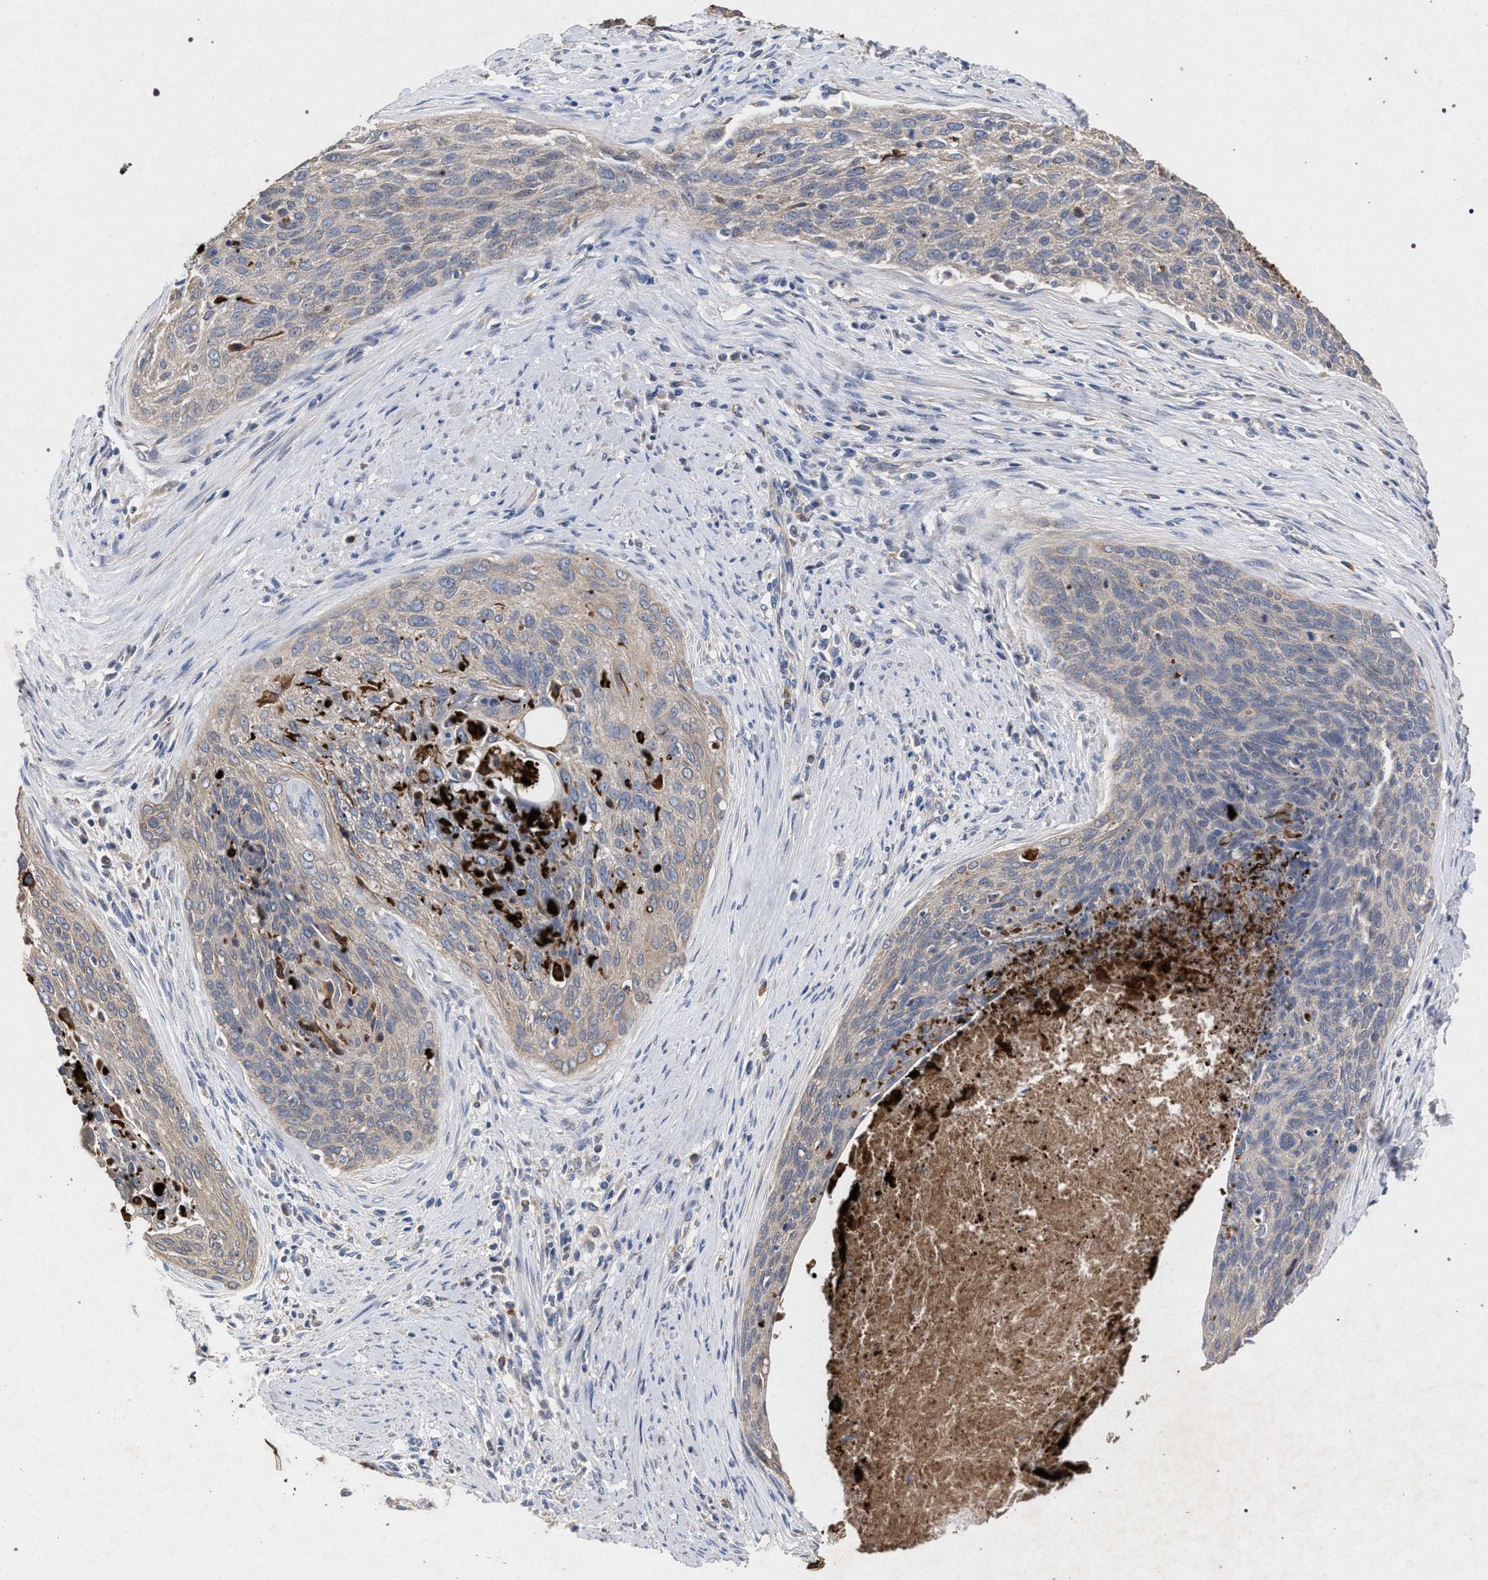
{"staining": {"intensity": "weak", "quantity": ">75%", "location": "cytoplasmic/membranous"}, "tissue": "cervical cancer", "cell_type": "Tumor cells", "image_type": "cancer", "snomed": [{"axis": "morphology", "description": "Squamous cell carcinoma, NOS"}, {"axis": "topography", "description": "Cervix"}], "caption": "About >75% of tumor cells in cervical cancer exhibit weak cytoplasmic/membranous protein staining as visualized by brown immunohistochemical staining.", "gene": "BCL2L12", "patient": {"sex": "female", "age": 55}}